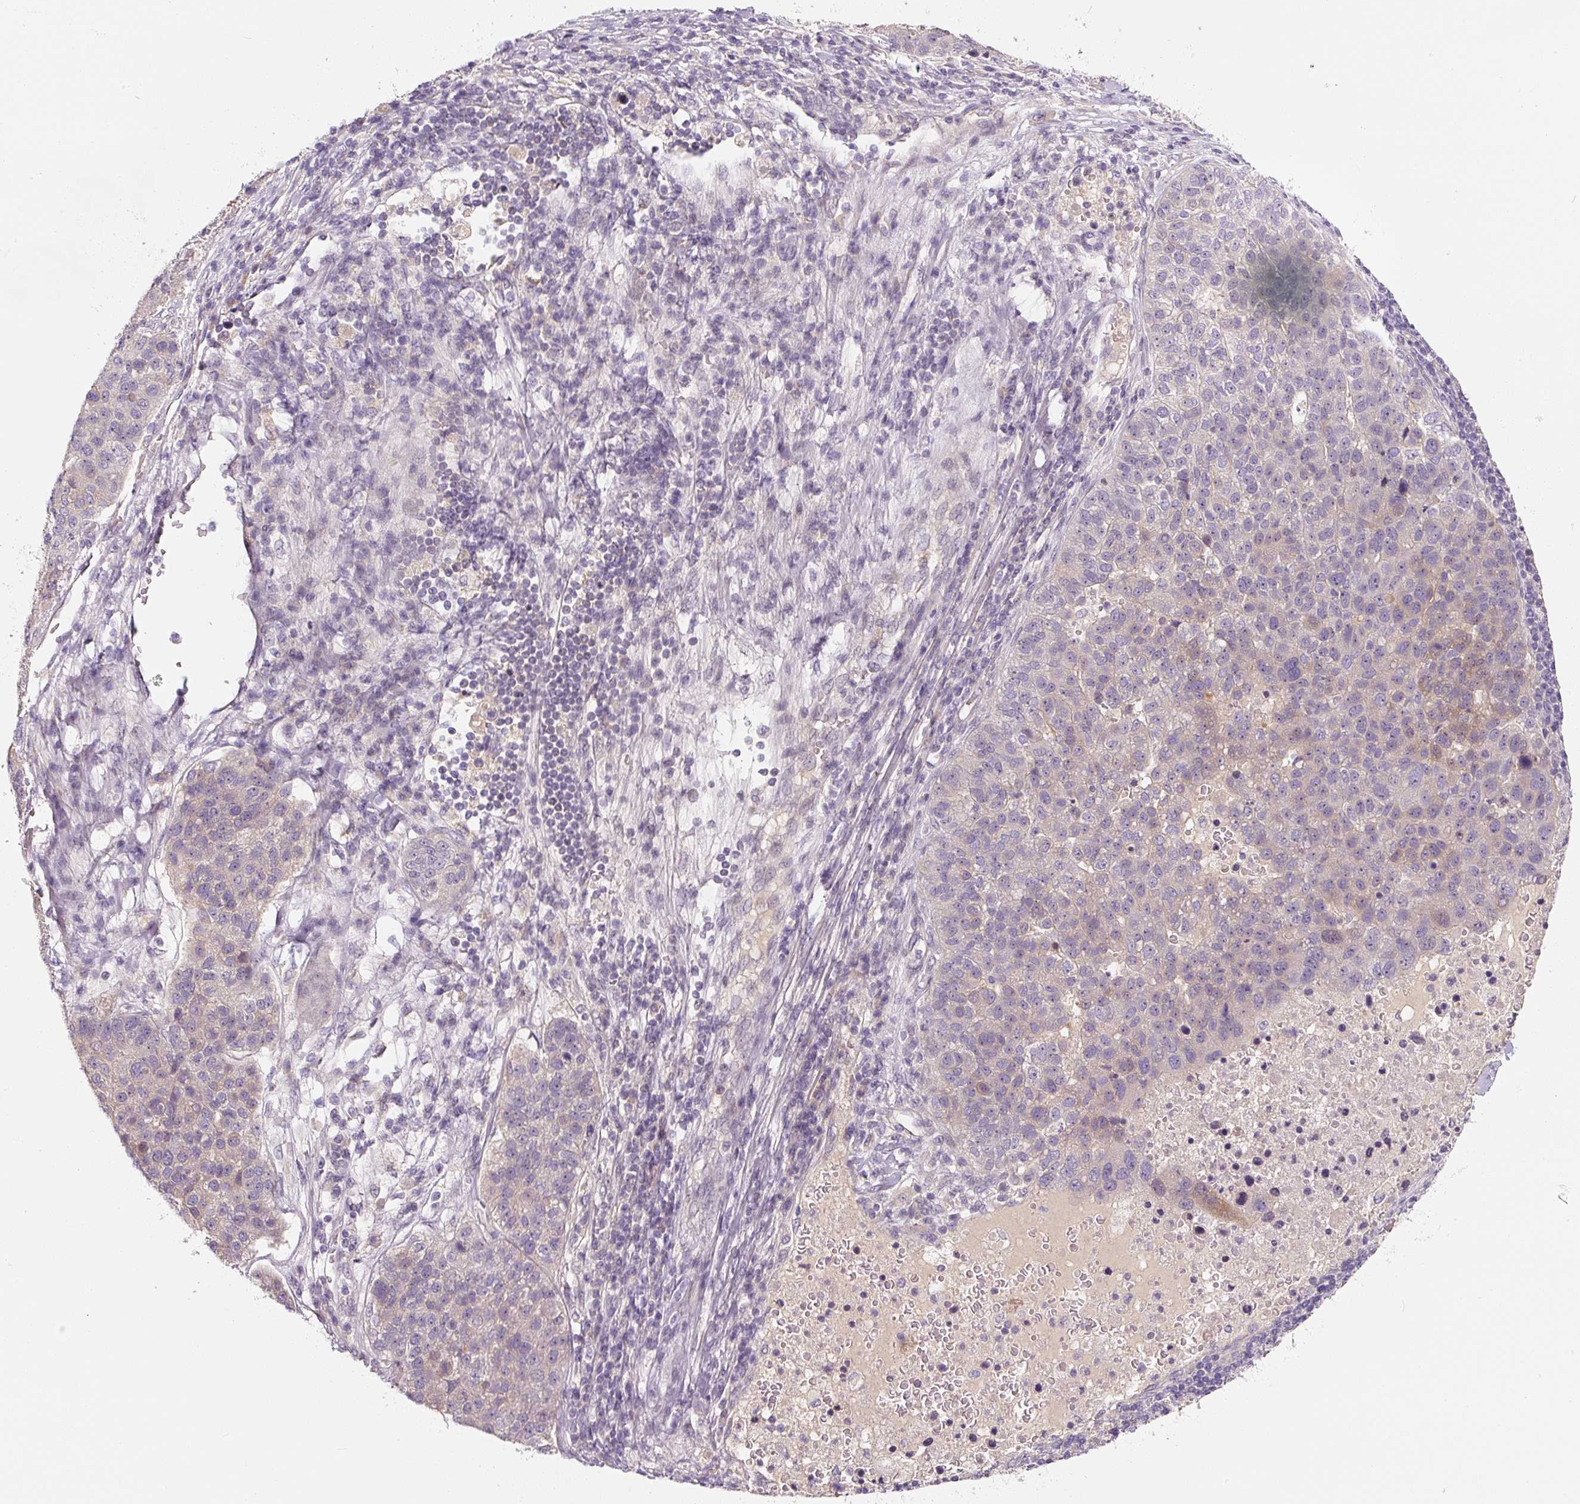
{"staining": {"intensity": "negative", "quantity": "none", "location": "none"}, "tissue": "pancreatic cancer", "cell_type": "Tumor cells", "image_type": "cancer", "snomed": [{"axis": "morphology", "description": "Adenocarcinoma, NOS"}, {"axis": "topography", "description": "Pancreas"}], "caption": "Human pancreatic adenocarcinoma stained for a protein using IHC demonstrates no positivity in tumor cells.", "gene": "PWWP3B", "patient": {"sex": "female", "age": 61}}